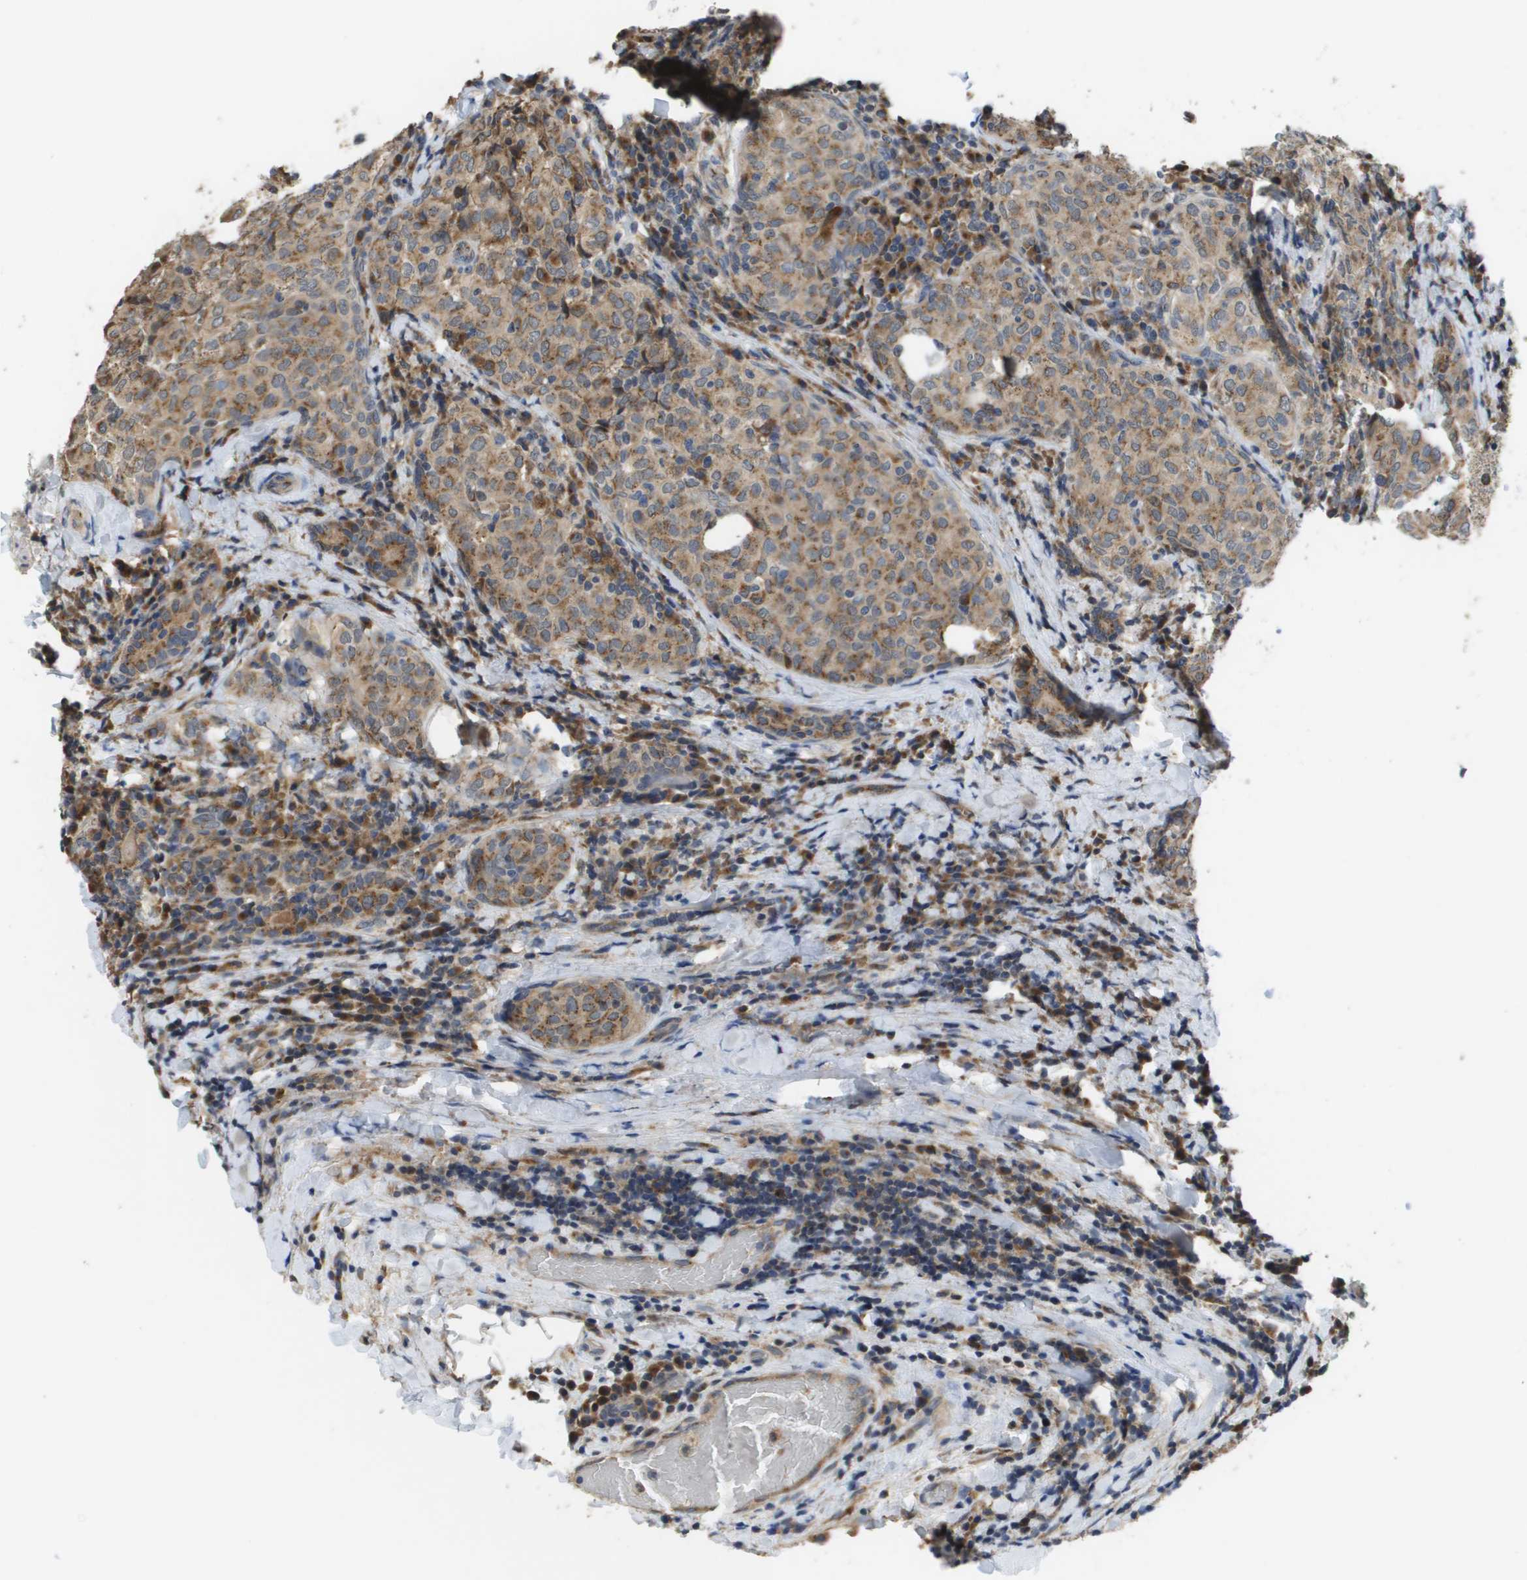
{"staining": {"intensity": "moderate", "quantity": ">75%", "location": "cytoplasmic/membranous"}, "tissue": "thyroid cancer", "cell_type": "Tumor cells", "image_type": "cancer", "snomed": [{"axis": "morphology", "description": "Normal tissue, NOS"}, {"axis": "morphology", "description": "Papillary adenocarcinoma, NOS"}, {"axis": "topography", "description": "Thyroid gland"}], "caption": "The micrograph demonstrates a brown stain indicating the presence of a protein in the cytoplasmic/membranous of tumor cells in thyroid cancer (papillary adenocarcinoma).", "gene": "PCK1", "patient": {"sex": "female", "age": 30}}